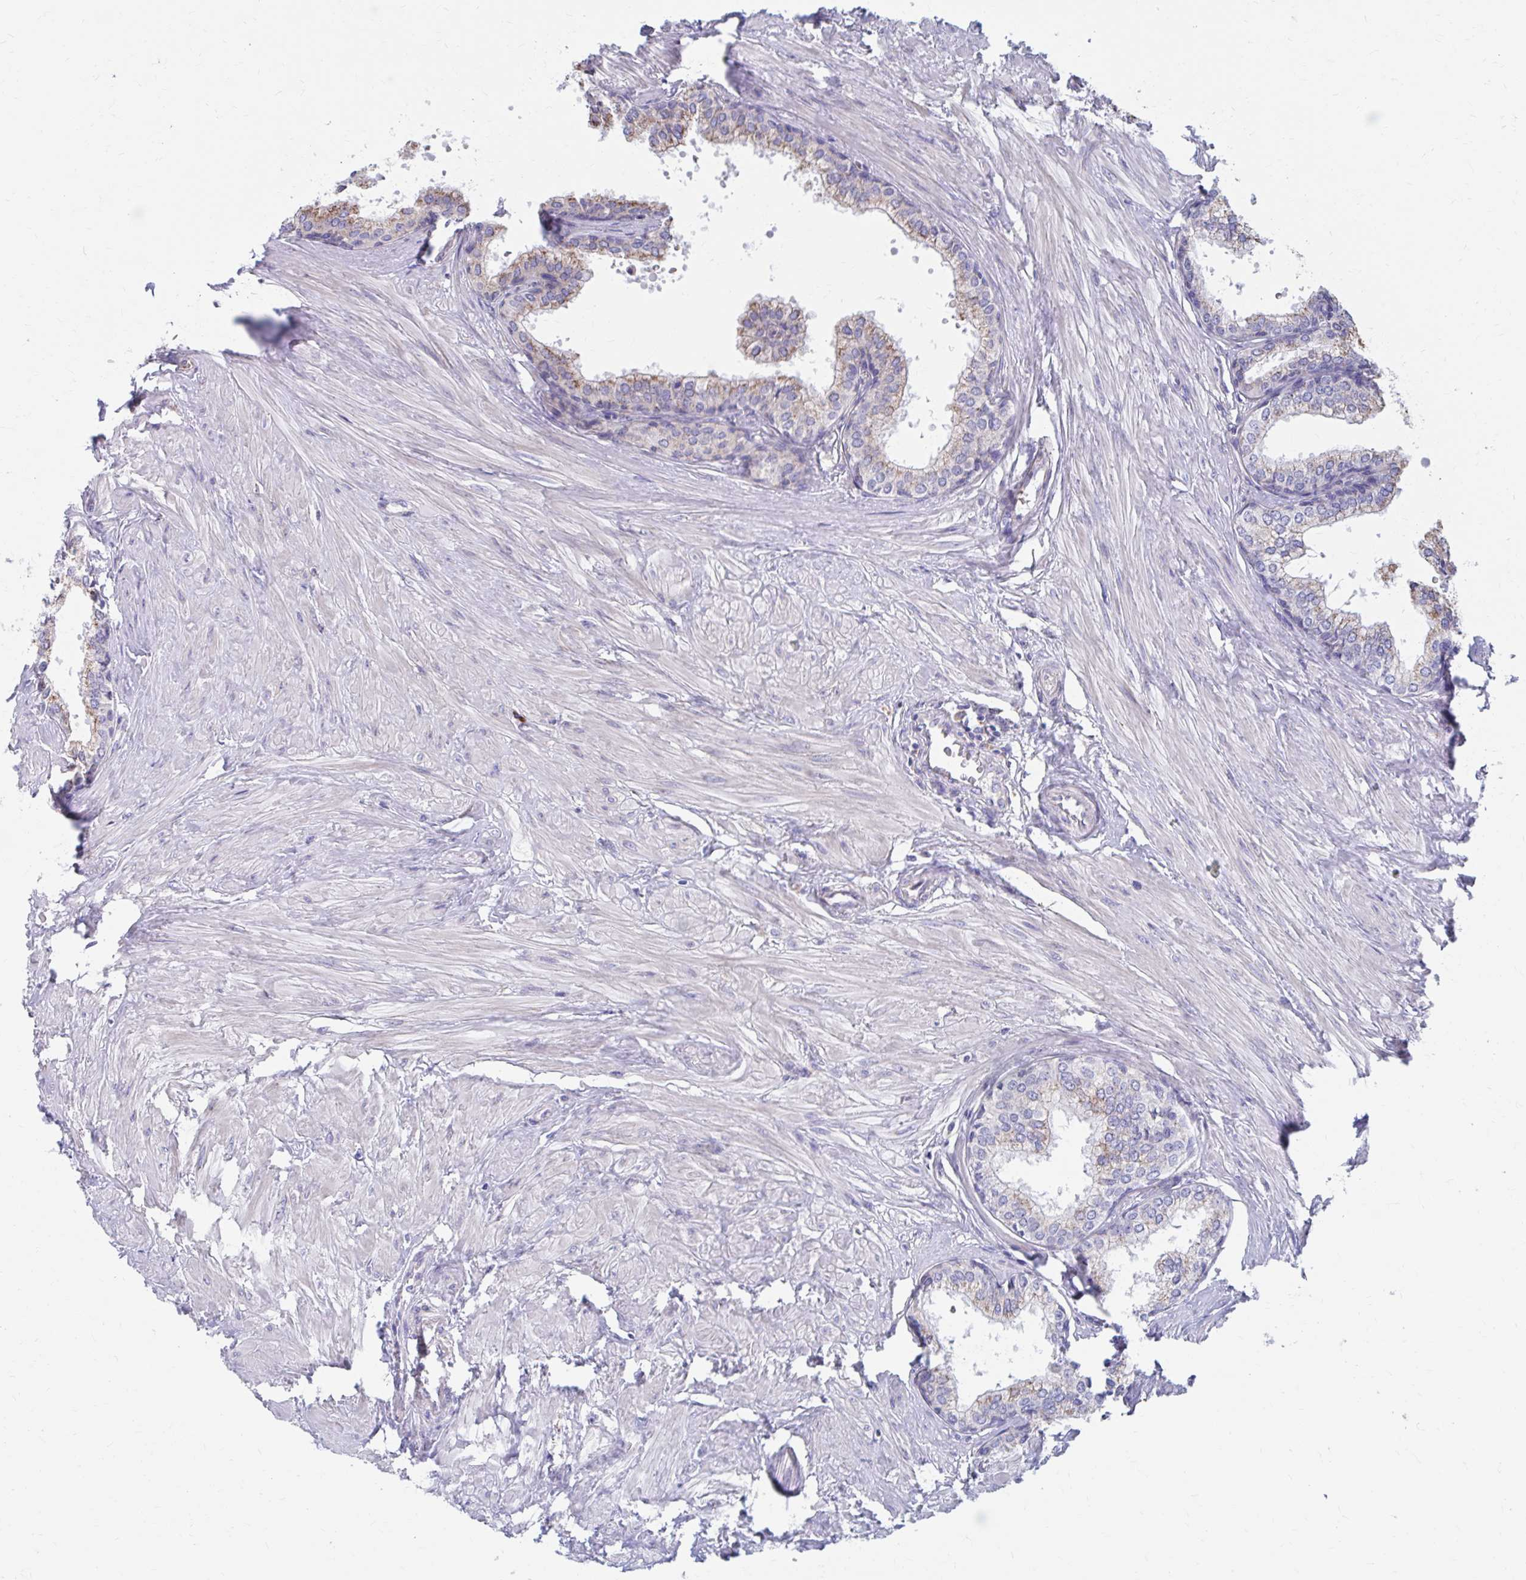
{"staining": {"intensity": "moderate", "quantity": "25%-75%", "location": "cytoplasmic/membranous"}, "tissue": "prostate", "cell_type": "Glandular cells", "image_type": "normal", "snomed": [{"axis": "morphology", "description": "Normal tissue, NOS"}, {"axis": "topography", "description": "Prostate"}, {"axis": "topography", "description": "Peripheral nerve tissue"}], "caption": "Prostate stained with DAB immunohistochemistry shows medium levels of moderate cytoplasmic/membranous staining in about 25%-75% of glandular cells.", "gene": "FKBP2", "patient": {"sex": "male", "age": 55}}